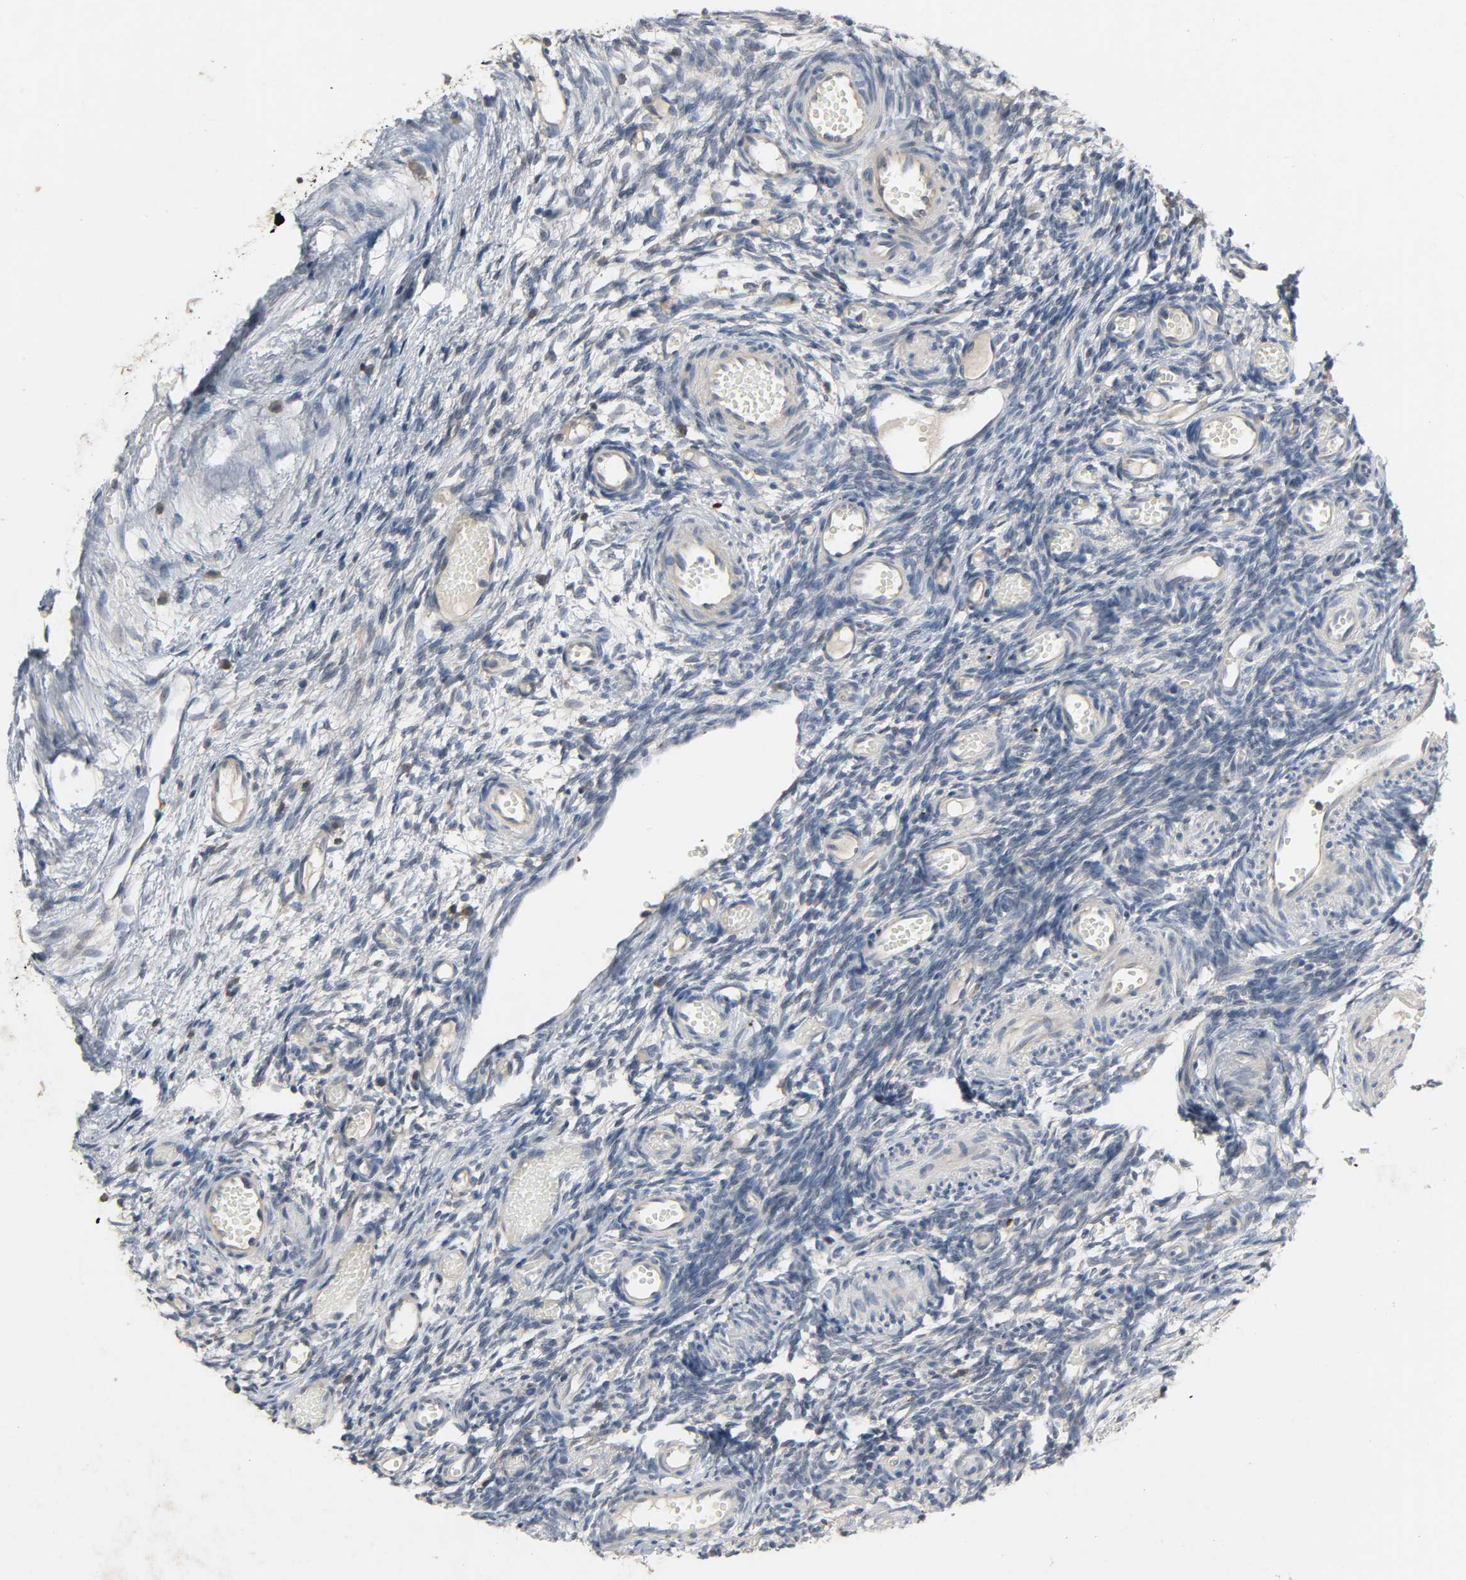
{"staining": {"intensity": "weak", "quantity": "<25%", "location": "cytoplasmic/membranous"}, "tissue": "ovary", "cell_type": "Ovarian stroma cells", "image_type": "normal", "snomed": [{"axis": "morphology", "description": "Normal tissue, NOS"}, {"axis": "topography", "description": "Ovary"}], "caption": "Micrograph shows no protein staining in ovarian stroma cells of normal ovary.", "gene": "CD4", "patient": {"sex": "female", "age": 35}}